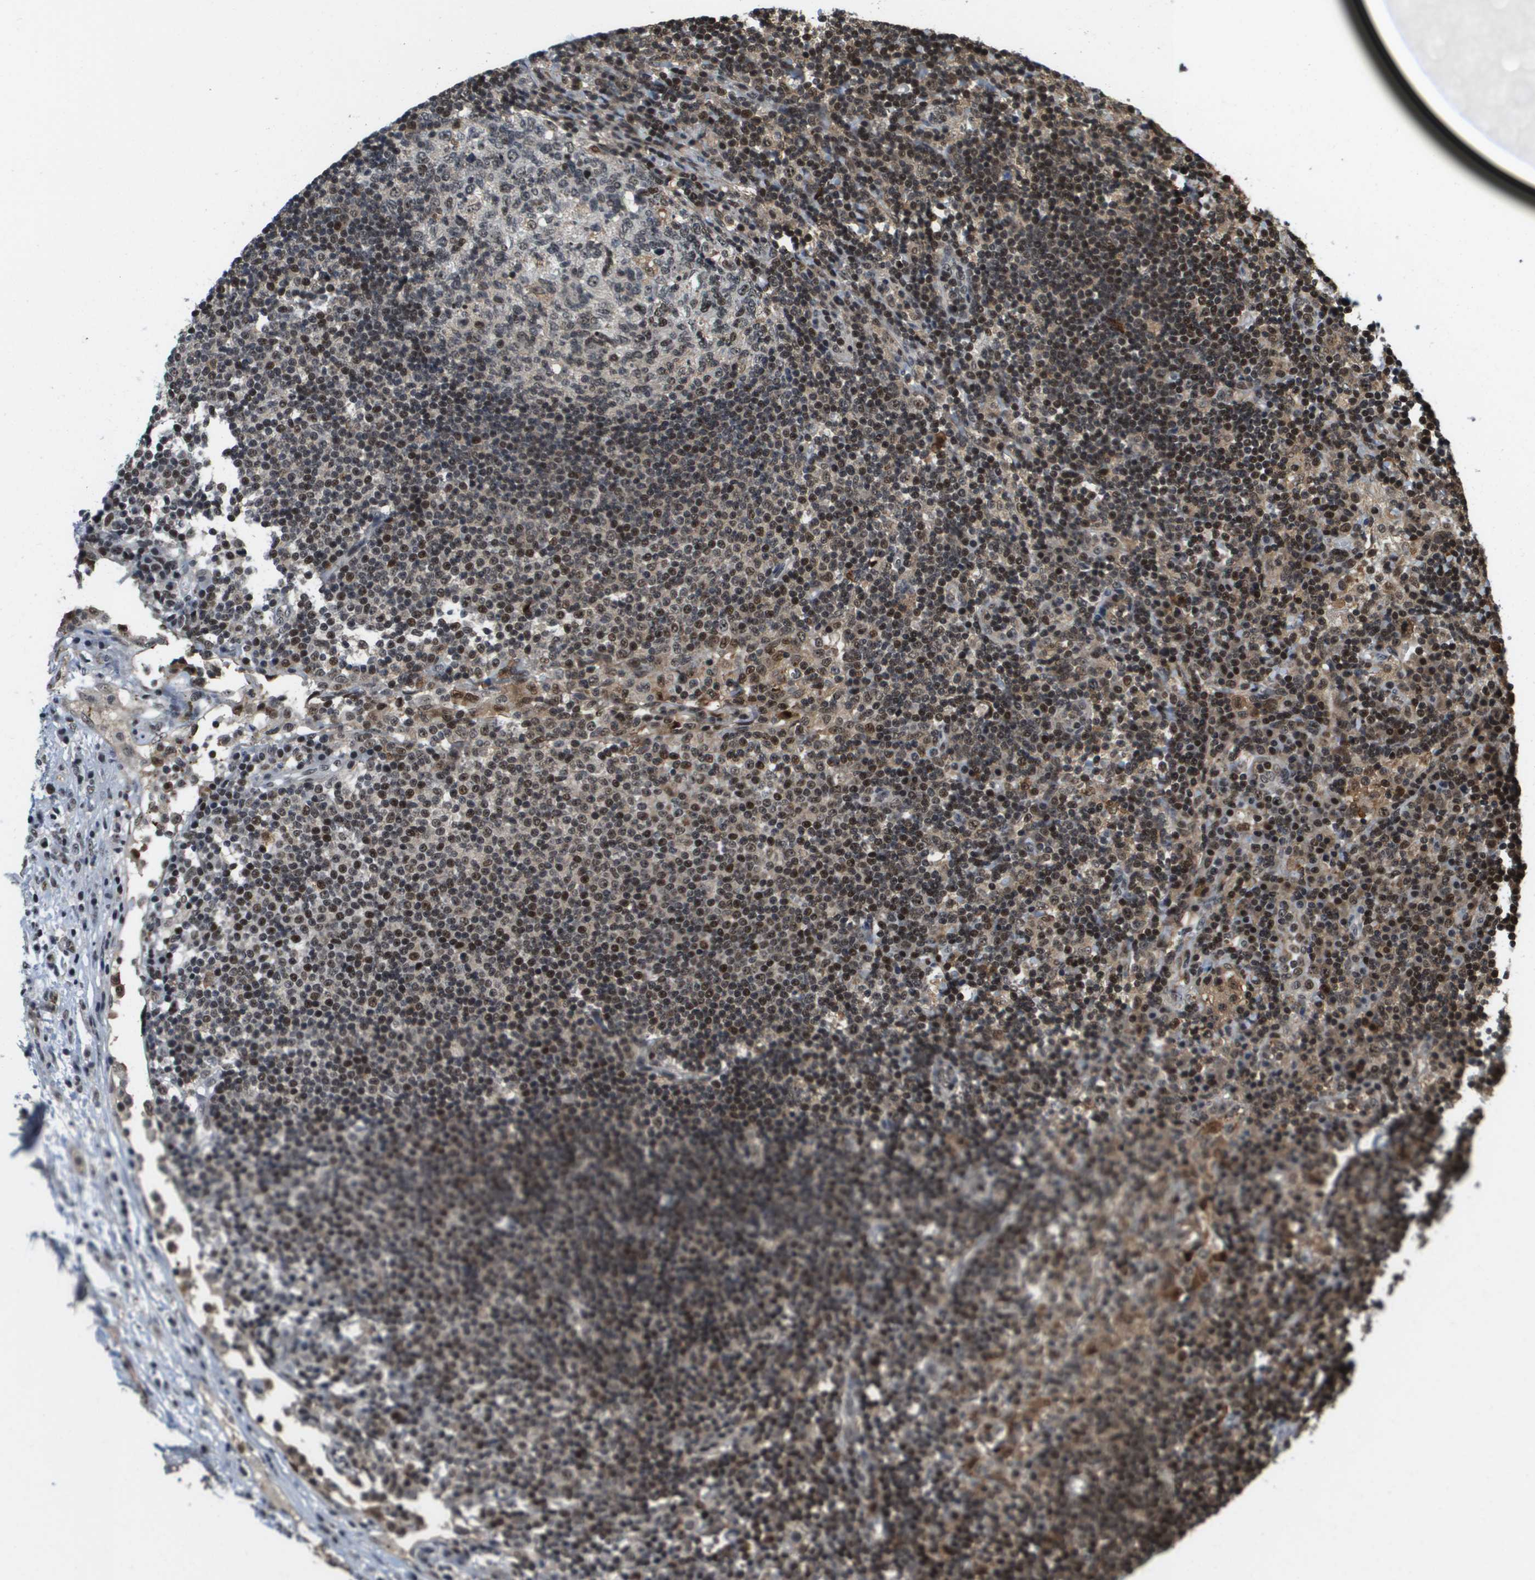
{"staining": {"intensity": "moderate", "quantity": ">75%", "location": "nuclear"}, "tissue": "lymph node", "cell_type": "Germinal center cells", "image_type": "normal", "snomed": [{"axis": "morphology", "description": "Normal tissue, NOS"}, {"axis": "topography", "description": "Lymph node"}], "caption": "Immunohistochemical staining of benign lymph node reveals medium levels of moderate nuclear expression in about >75% of germinal center cells.", "gene": "EP400", "patient": {"sex": "female", "age": 53}}